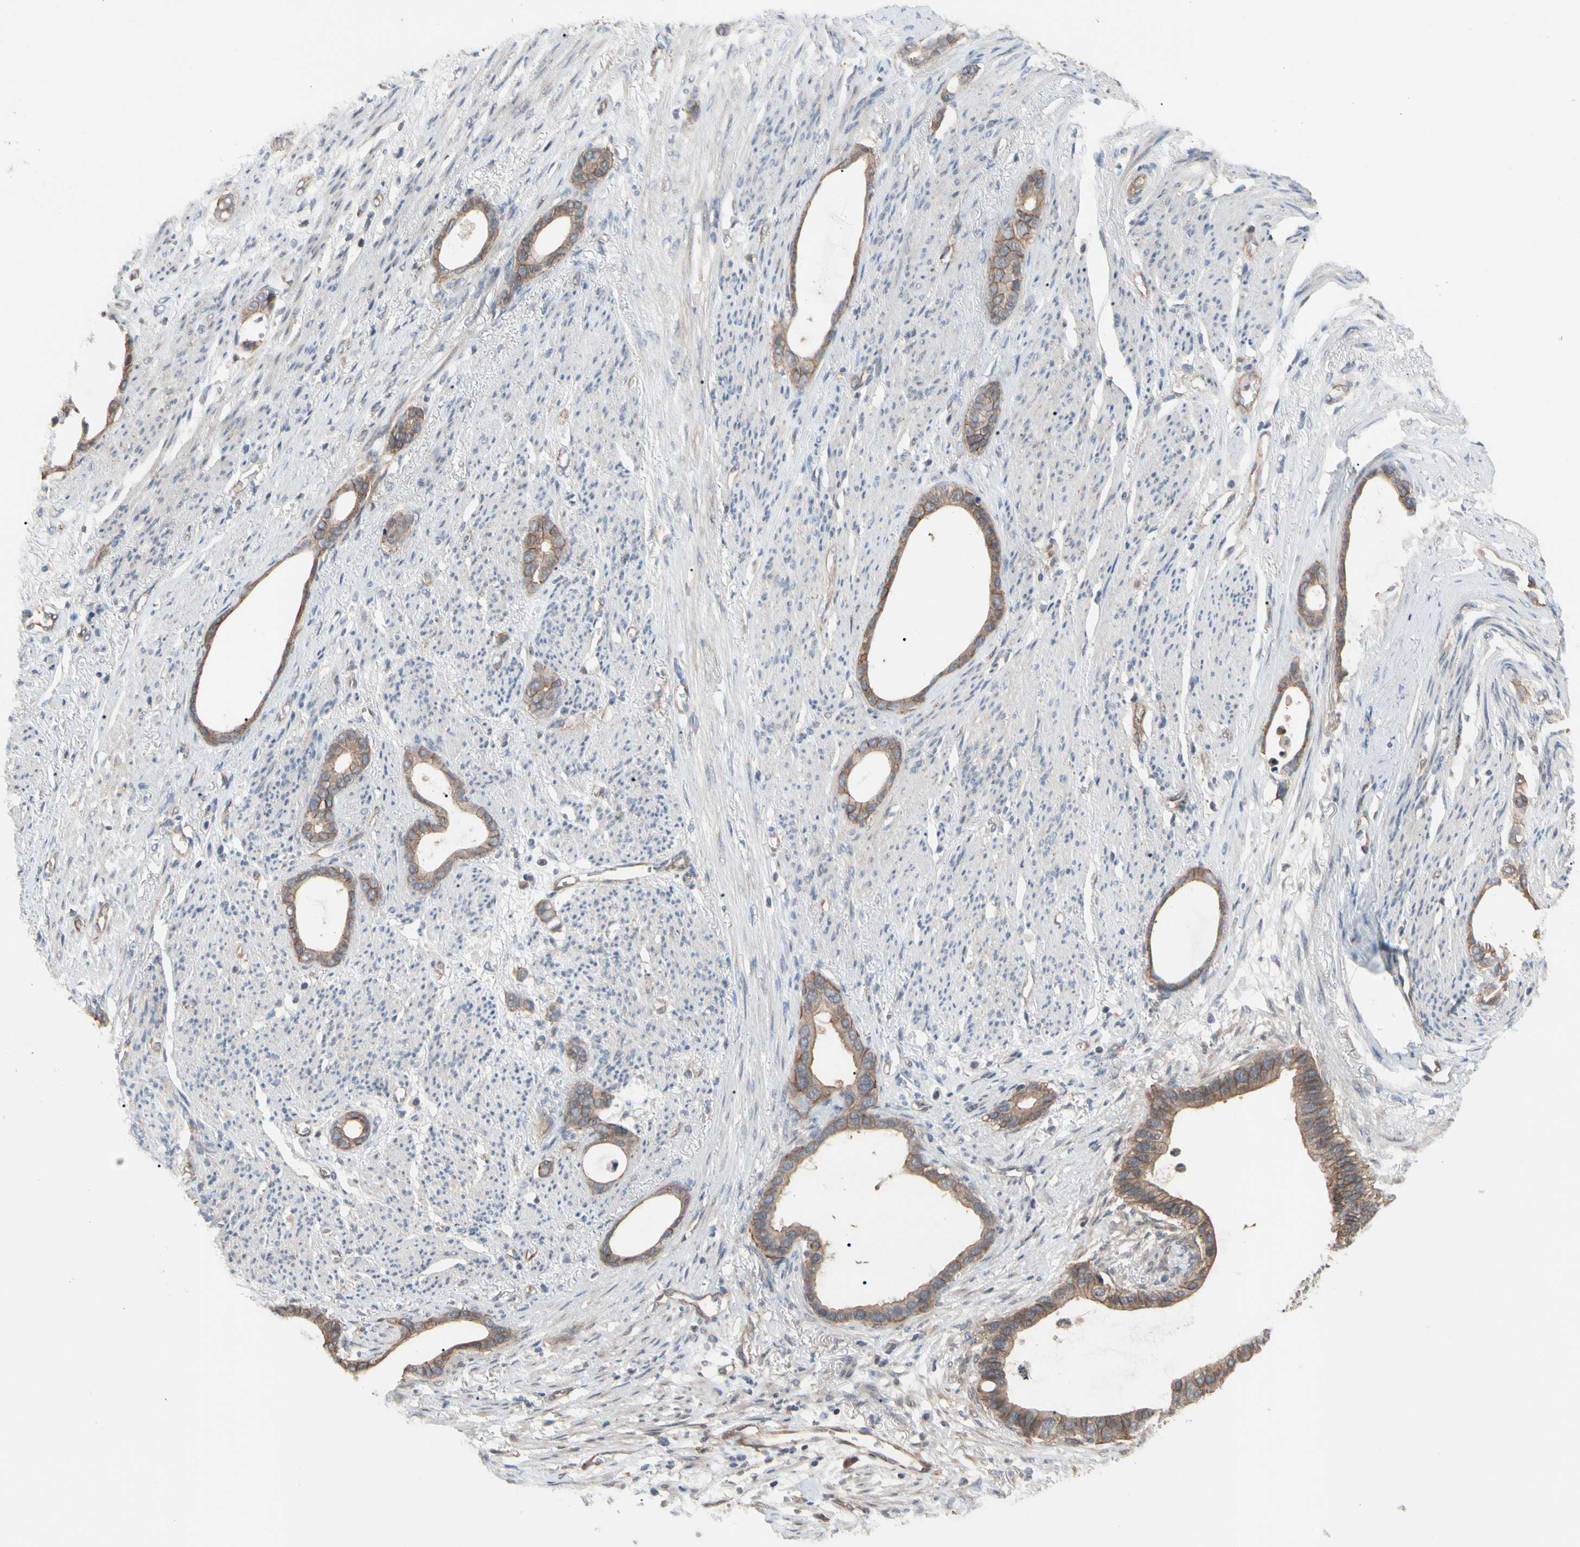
{"staining": {"intensity": "moderate", "quantity": ">75%", "location": "cytoplasmic/membranous"}, "tissue": "stomach cancer", "cell_type": "Tumor cells", "image_type": "cancer", "snomed": [{"axis": "morphology", "description": "Adenocarcinoma, NOS"}, {"axis": "topography", "description": "Stomach"}], "caption": "Protein staining of stomach cancer (adenocarcinoma) tissue demonstrates moderate cytoplasmic/membranous expression in approximately >75% of tumor cells.", "gene": "DPP8", "patient": {"sex": "female", "age": 75}}